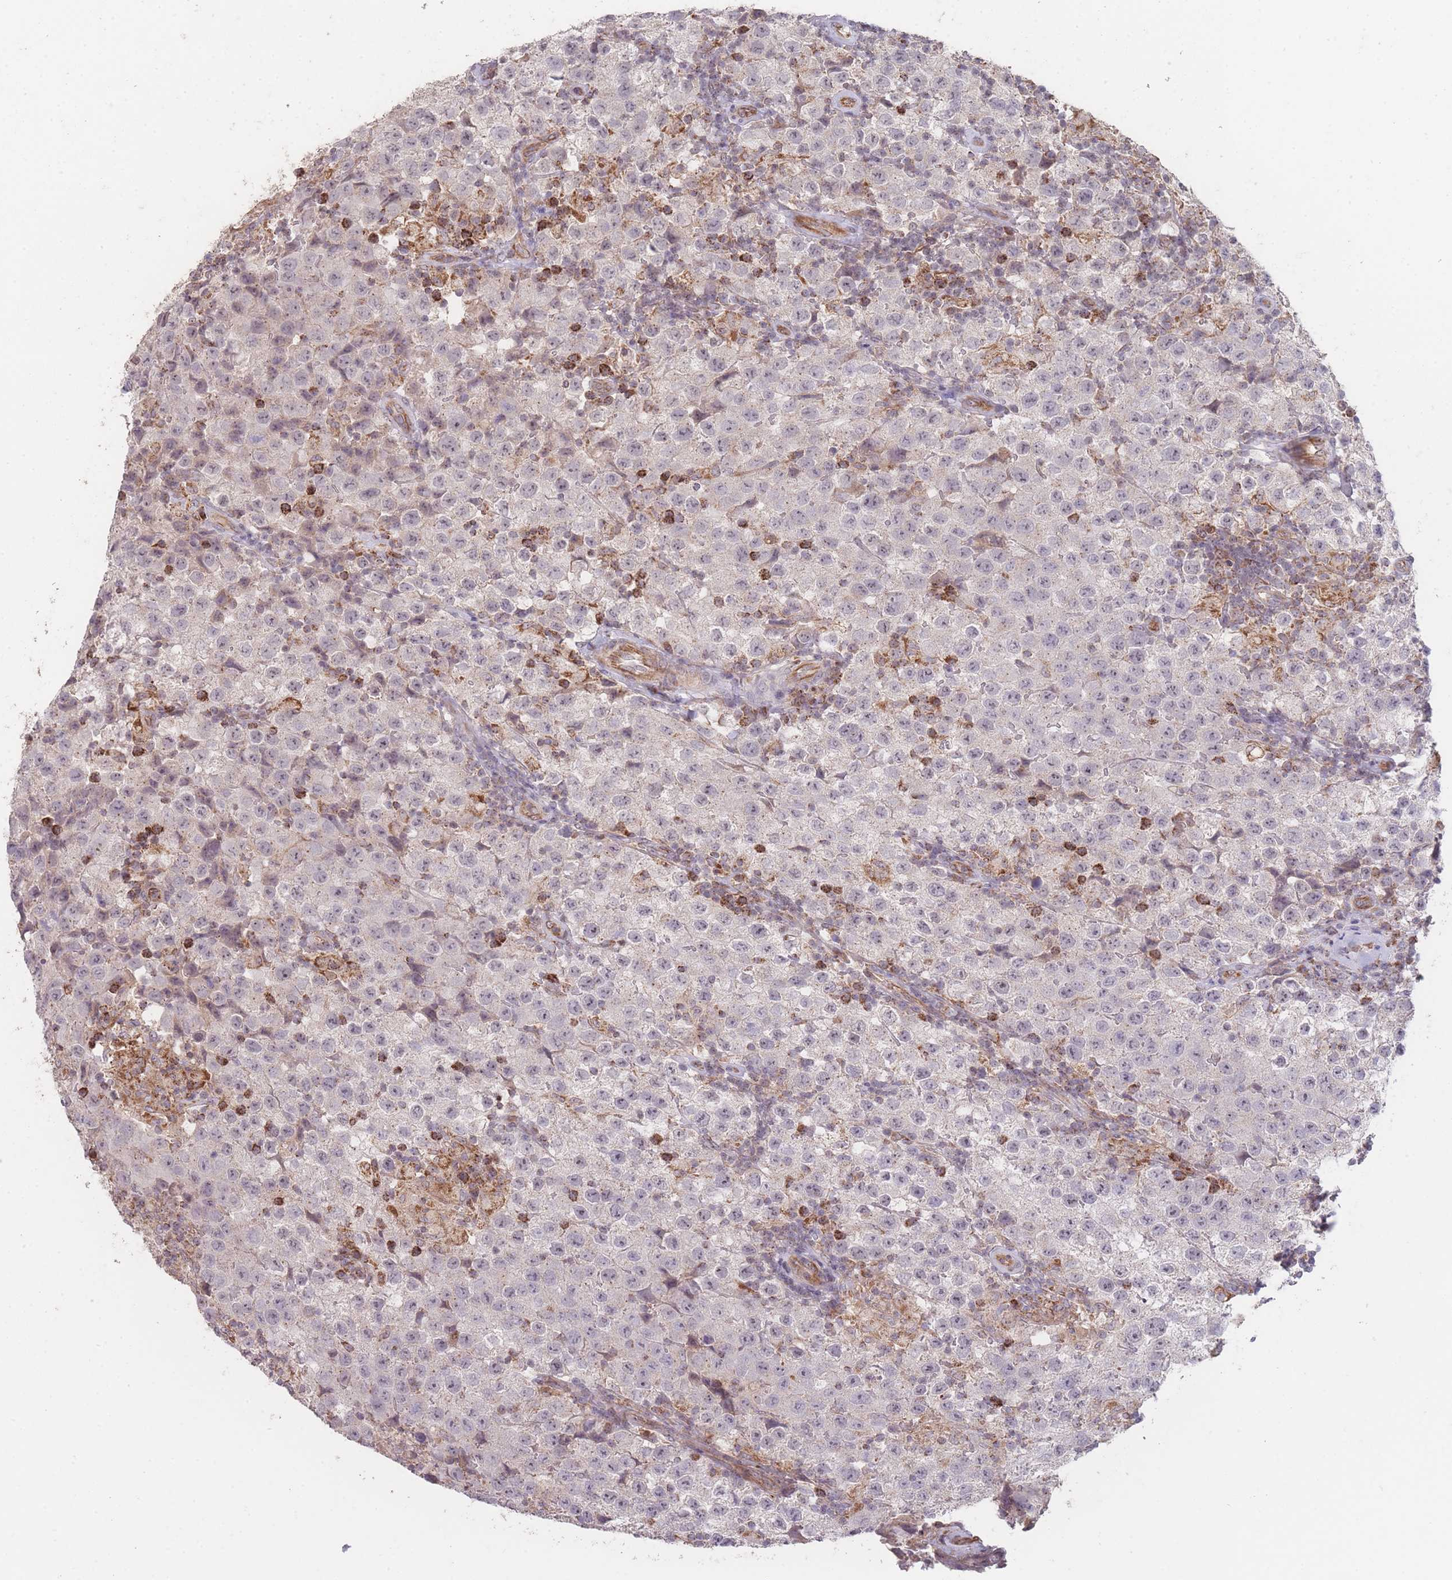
{"staining": {"intensity": "negative", "quantity": "none", "location": "none"}, "tissue": "testis cancer", "cell_type": "Tumor cells", "image_type": "cancer", "snomed": [{"axis": "morphology", "description": "Seminoma, NOS"}, {"axis": "morphology", "description": "Carcinoma, Embryonal, NOS"}, {"axis": "topography", "description": "Testis"}], "caption": "A high-resolution image shows immunohistochemistry staining of testis cancer, which demonstrates no significant expression in tumor cells.", "gene": "PXMP4", "patient": {"sex": "male", "age": 41}}